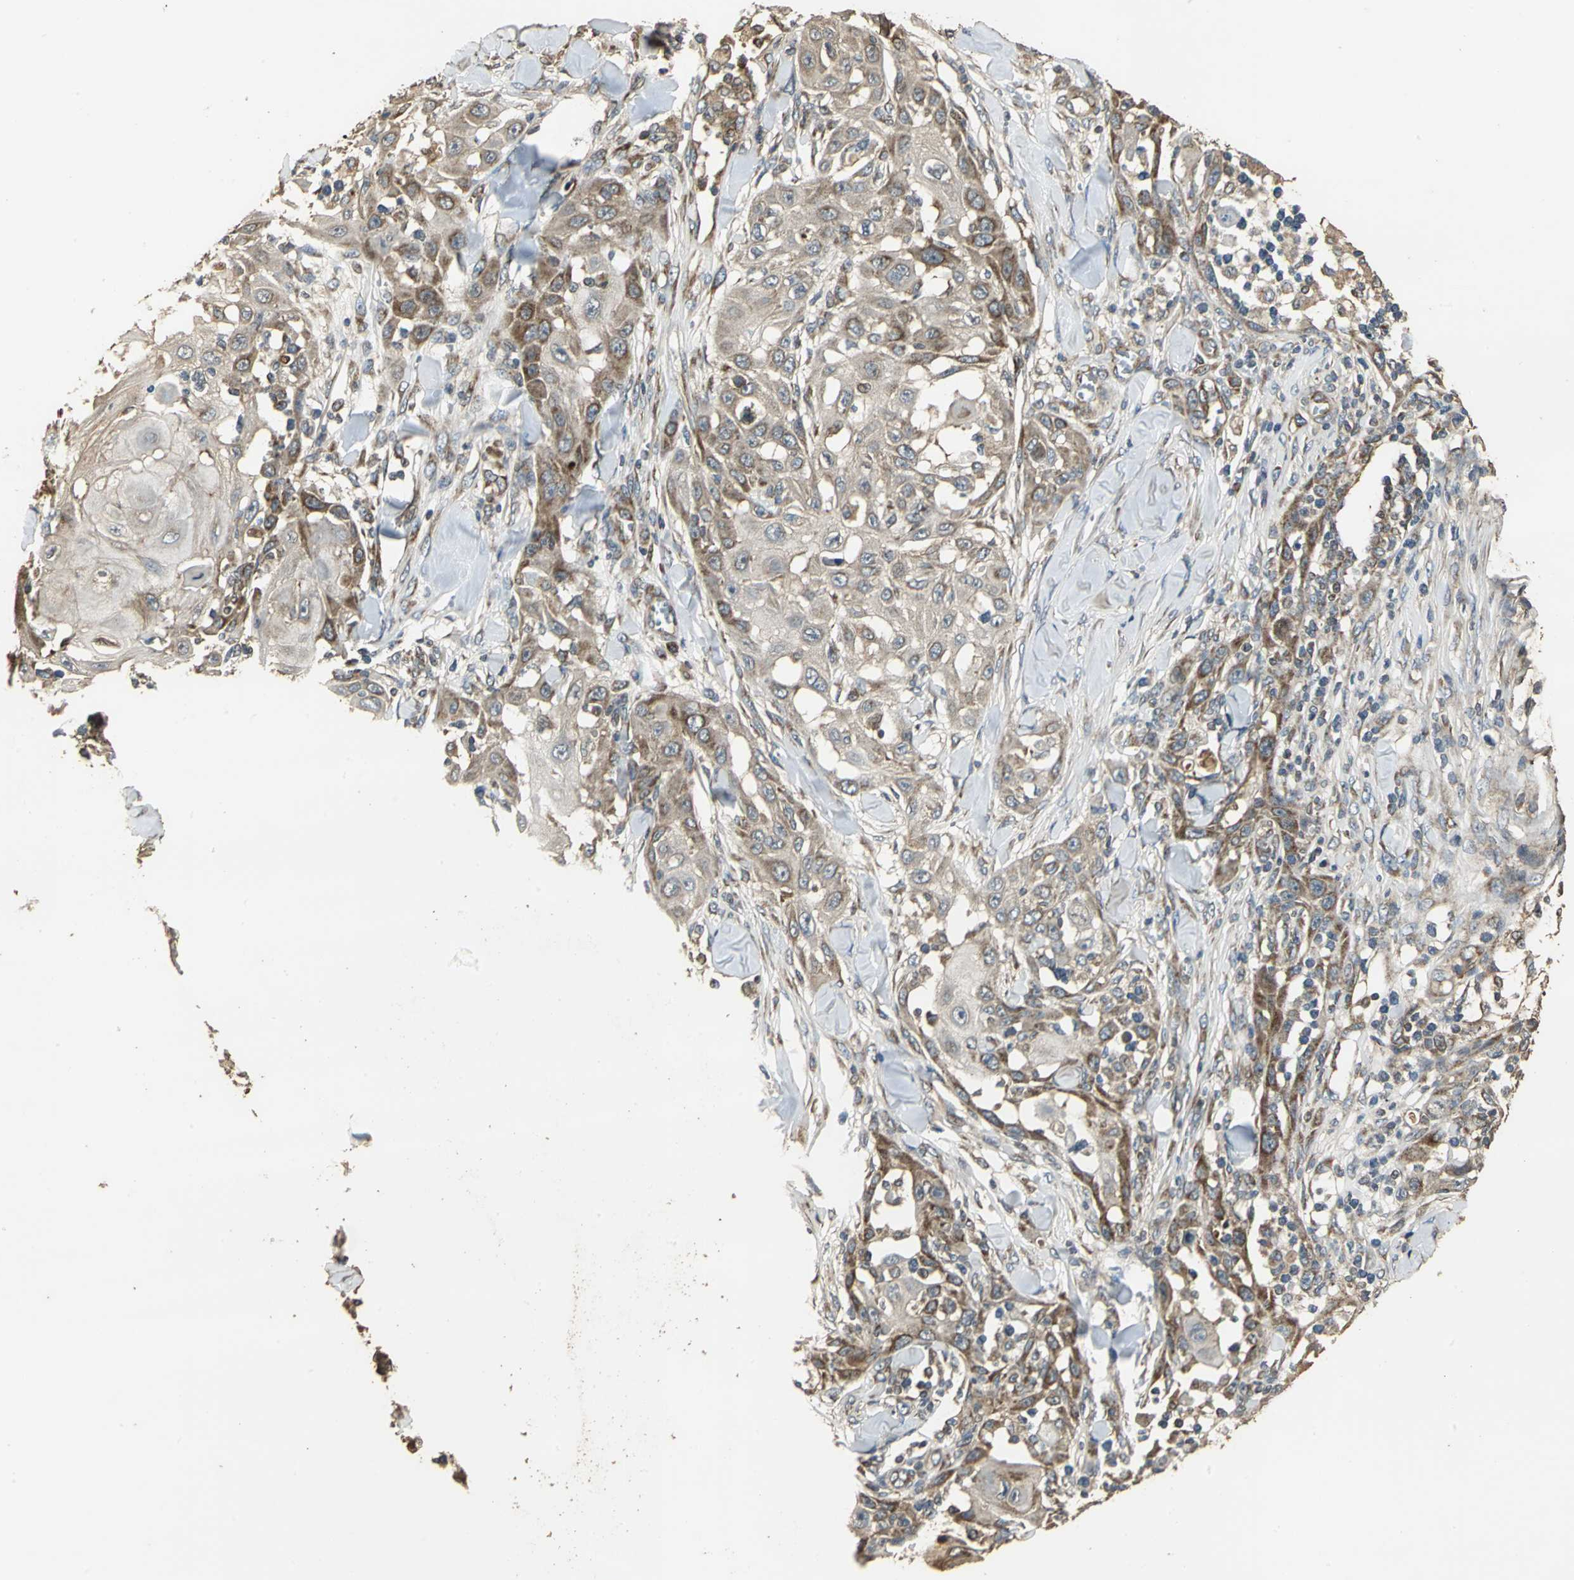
{"staining": {"intensity": "weak", "quantity": ">75%", "location": "cytoplasmic/membranous"}, "tissue": "skin cancer", "cell_type": "Tumor cells", "image_type": "cancer", "snomed": [{"axis": "morphology", "description": "Squamous cell carcinoma, NOS"}, {"axis": "topography", "description": "Skin"}], "caption": "Immunohistochemistry staining of squamous cell carcinoma (skin), which shows low levels of weak cytoplasmic/membranous positivity in about >75% of tumor cells indicating weak cytoplasmic/membranous protein expression. The staining was performed using DAB (brown) for protein detection and nuclei were counterstained in hematoxylin (blue).", "gene": "KANK1", "patient": {"sex": "male", "age": 24}}